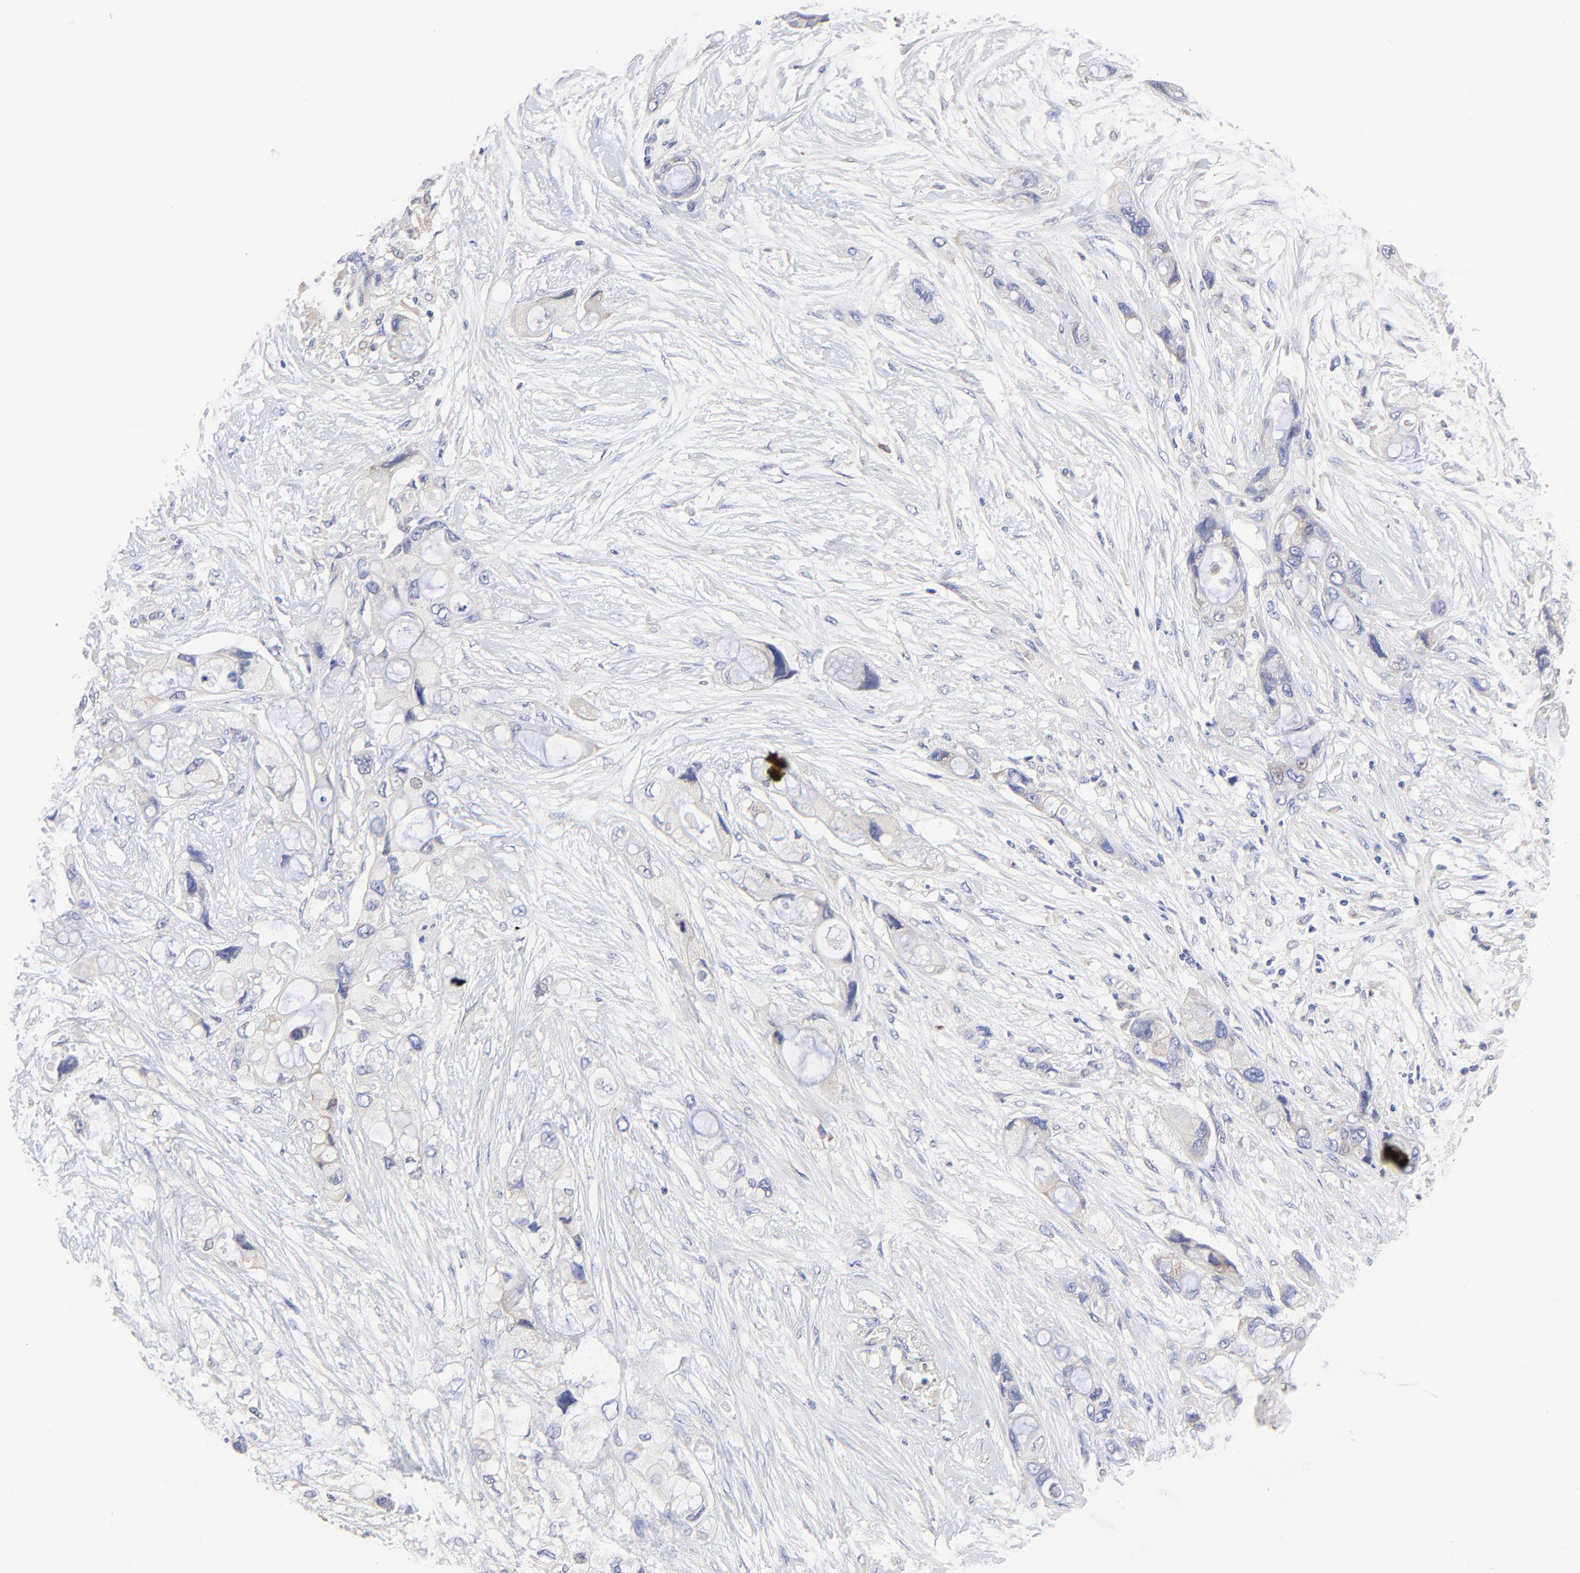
{"staining": {"intensity": "negative", "quantity": "none", "location": "none"}, "tissue": "pancreatic cancer", "cell_type": "Tumor cells", "image_type": "cancer", "snomed": [{"axis": "morphology", "description": "Adenocarcinoma, NOS"}, {"axis": "topography", "description": "Pancreas"}], "caption": "Tumor cells show no significant protein staining in adenocarcinoma (pancreatic).", "gene": "PPFIBP2", "patient": {"sex": "female", "age": 59}}